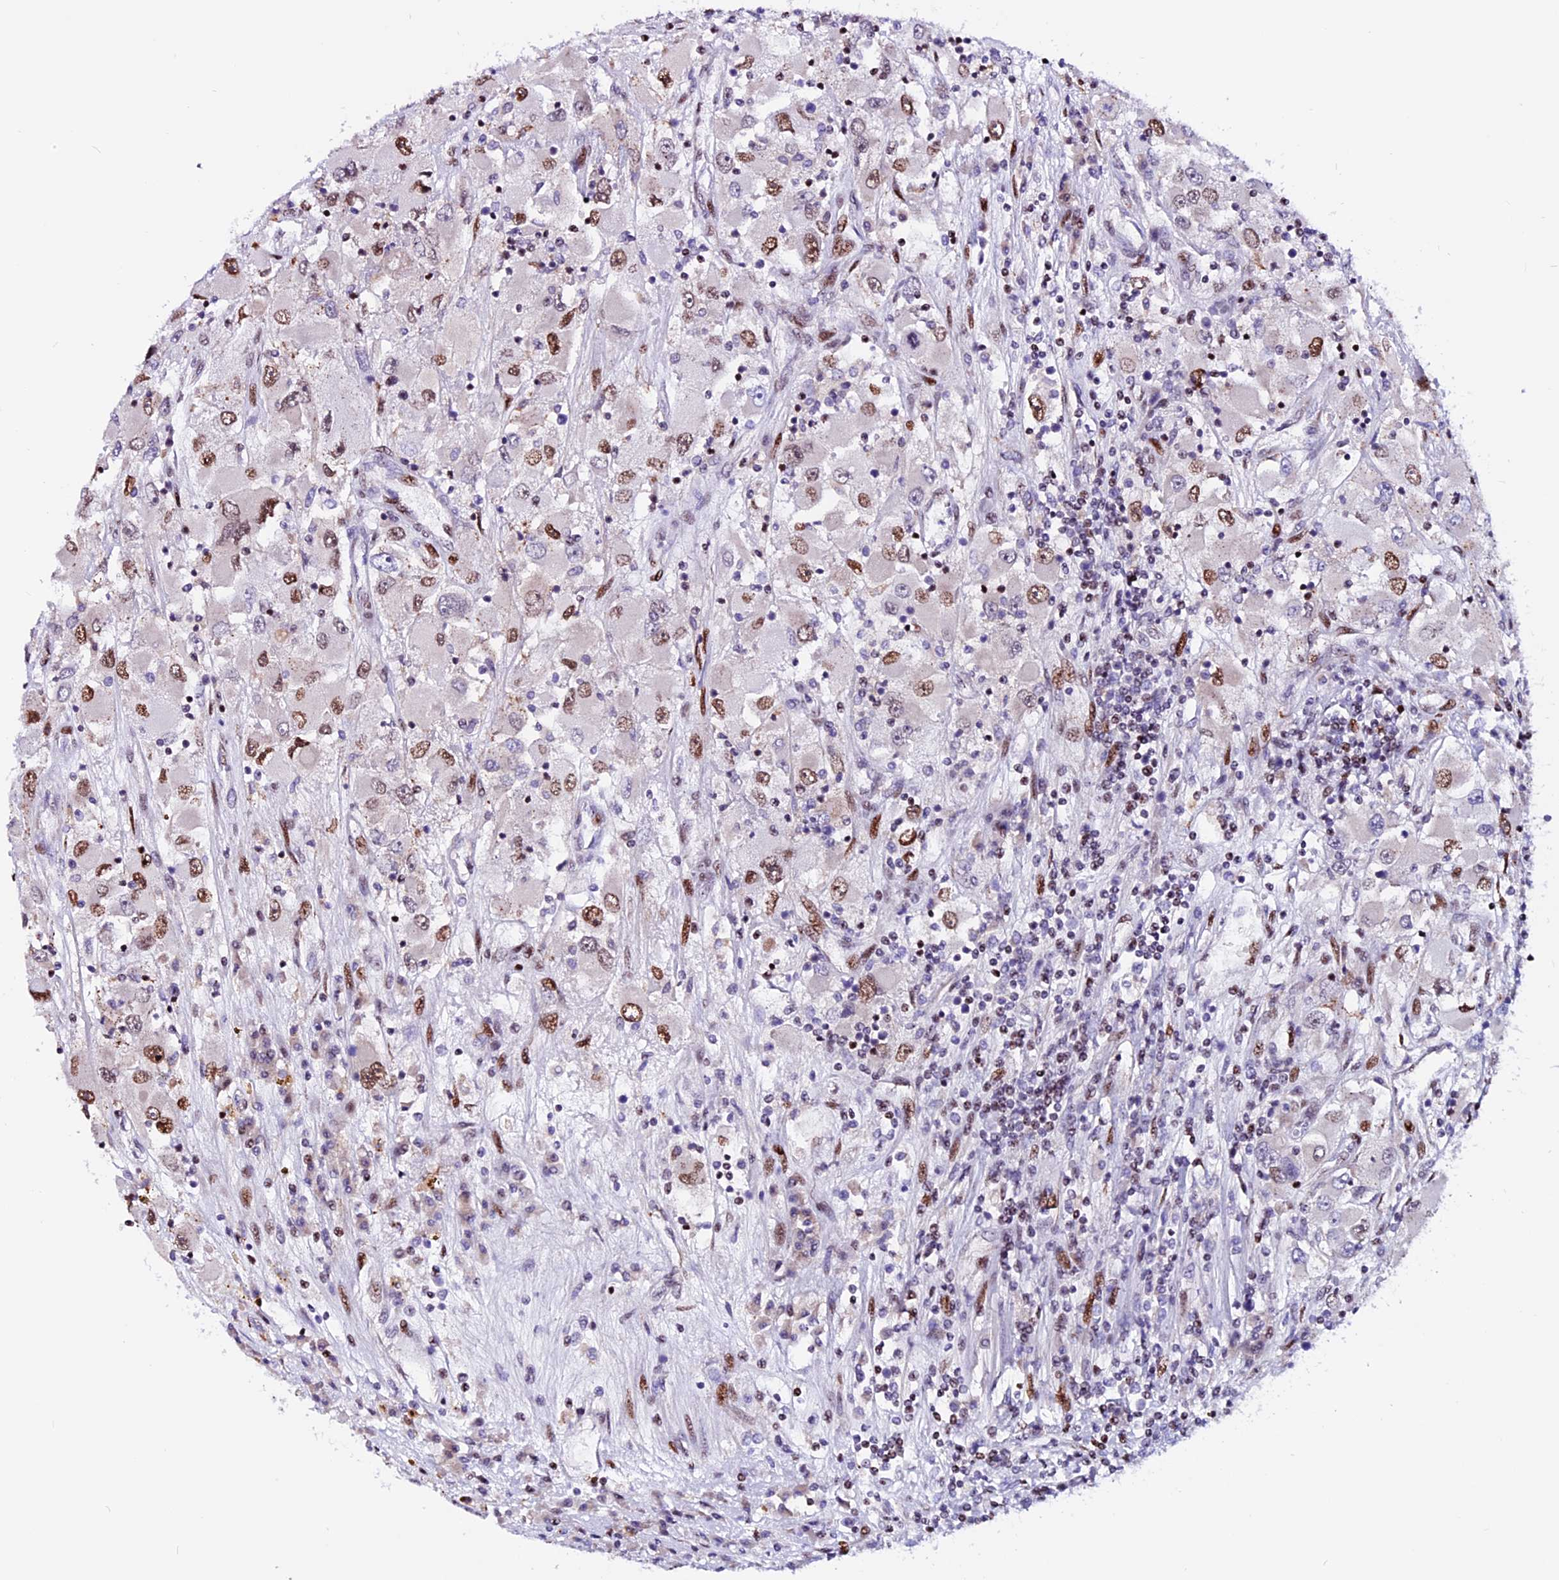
{"staining": {"intensity": "moderate", "quantity": "25%-75%", "location": "nuclear"}, "tissue": "renal cancer", "cell_type": "Tumor cells", "image_type": "cancer", "snomed": [{"axis": "morphology", "description": "Adenocarcinoma, NOS"}, {"axis": "topography", "description": "Kidney"}], "caption": "An image showing moderate nuclear positivity in about 25%-75% of tumor cells in renal cancer (adenocarcinoma), as visualized by brown immunohistochemical staining.", "gene": "RINL", "patient": {"sex": "female", "age": 52}}